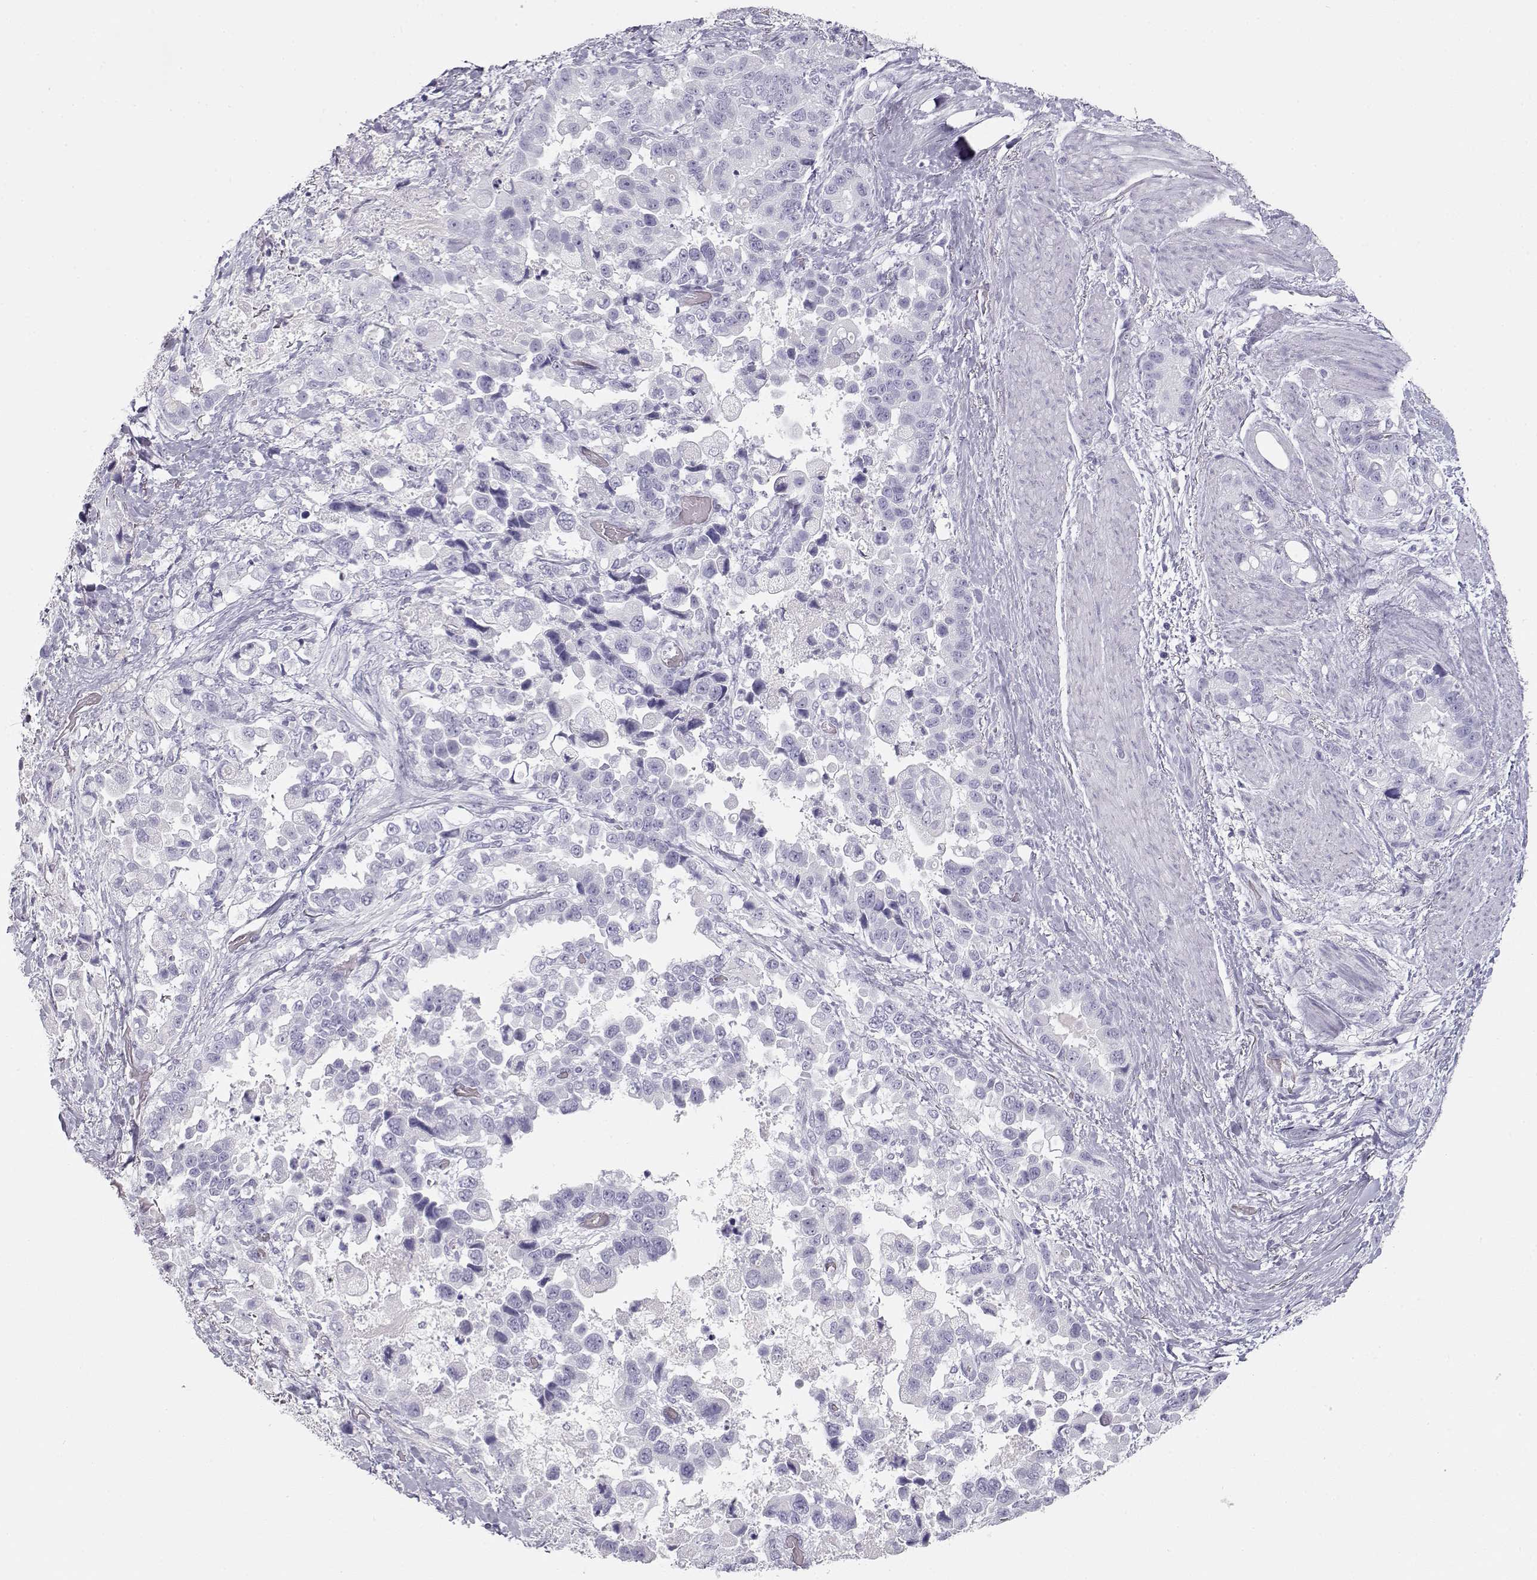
{"staining": {"intensity": "negative", "quantity": "none", "location": "none"}, "tissue": "stomach cancer", "cell_type": "Tumor cells", "image_type": "cancer", "snomed": [{"axis": "morphology", "description": "Adenocarcinoma, NOS"}, {"axis": "topography", "description": "Stomach"}], "caption": "High magnification brightfield microscopy of adenocarcinoma (stomach) stained with DAB (3,3'-diaminobenzidine) (brown) and counterstained with hematoxylin (blue): tumor cells show no significant staining.", "gene": "TKTL1", "patient": {"sex": "male", "age": 59}}